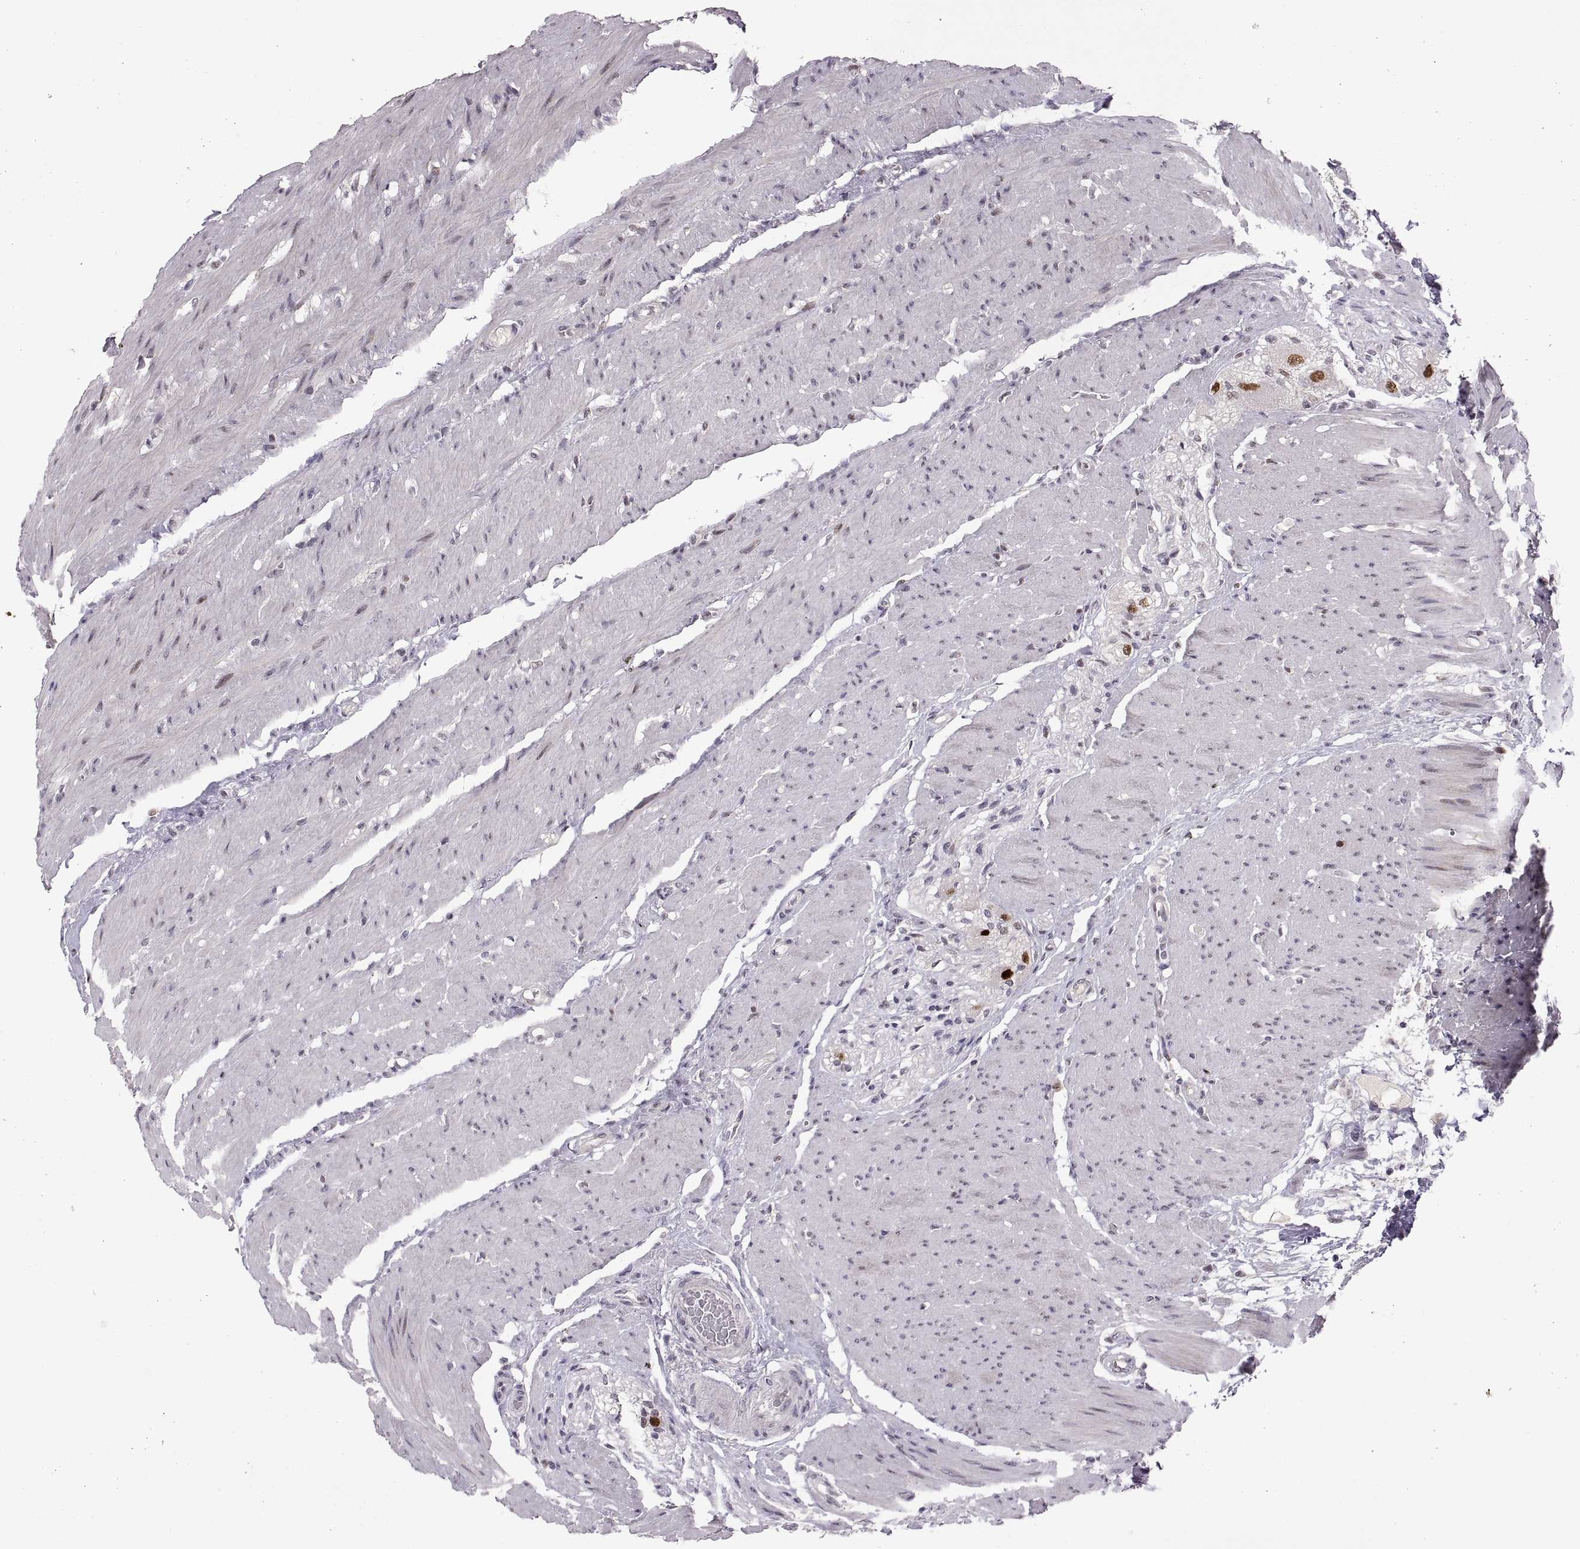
{"staining": {"intensity": "negative", "quantity": "none", "location": "none"}, "tissue": "colon", "cell_type": "Endothelial cells", "image_type": "normal", "snomed": [{"axis": "morphology", "description": "Normal tissue, NOS"}, {"axis": "topography", "description": "Colon"}], "caption": "Colon stained for a protein using IHC shows no staining endothelial cells.", "gene": "SNAI1", "patient": {"sex": "female", "age": 65}}